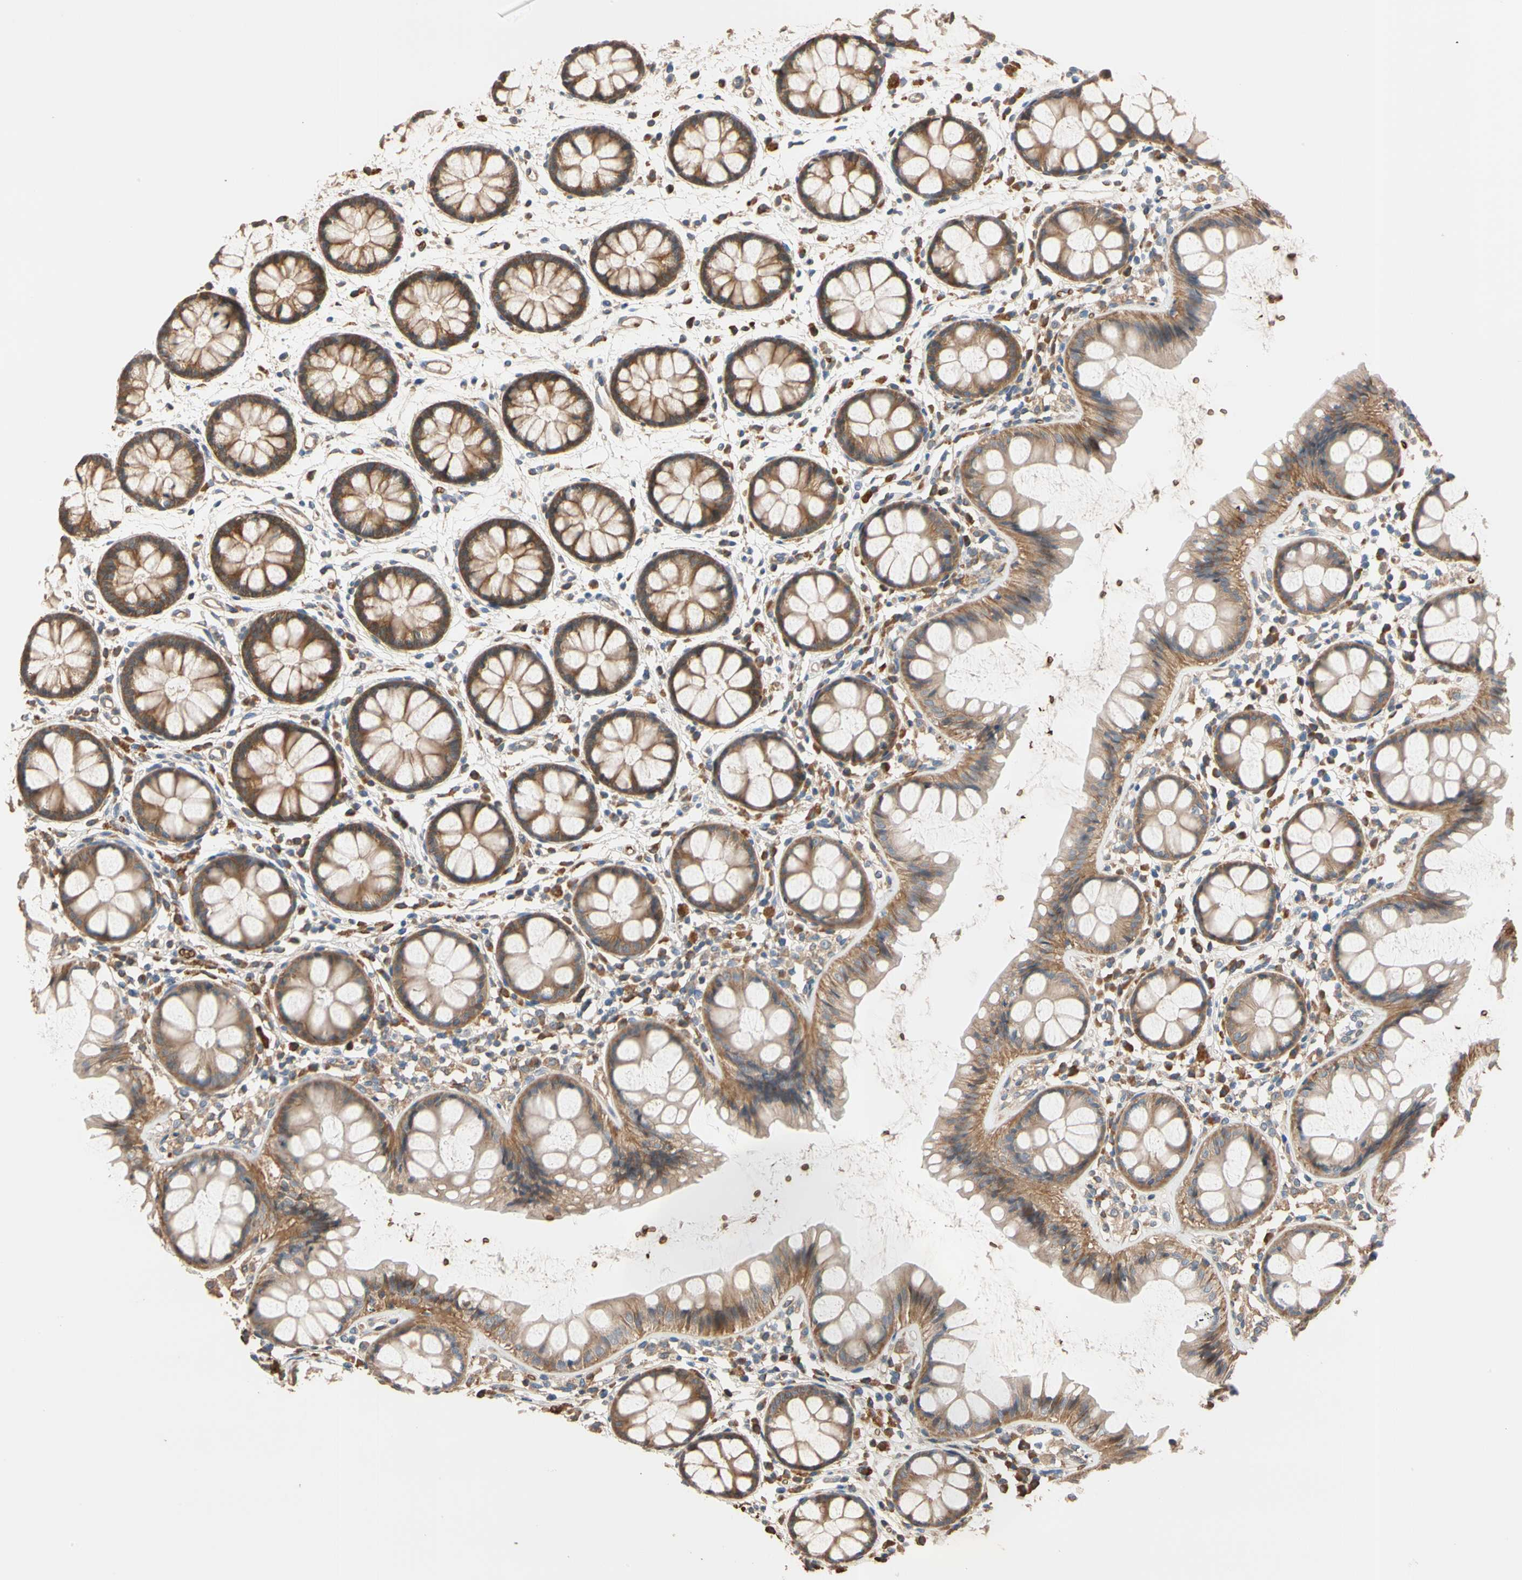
{"staining": {"intensity": "moderate", "quantity": ">75%", "location": "cytoplasmic/membranous"}, "tissue": "rectum", "cell_type": "Glandular cells", "image_type": "normal", "snomed": [{"axis": "morphology", "description": "Normal tissue, NOS"}, {"axis": "topography", "description": "Rectum"}], "caption": "Immunohistochemical staining of unremarkable rectum displays medium levels of moderate cytoplasmic/membranous expression in approximately >75% of glandular cells.", "gene": "RIOK2", "patient": {"sex": "female", "age": 66}}